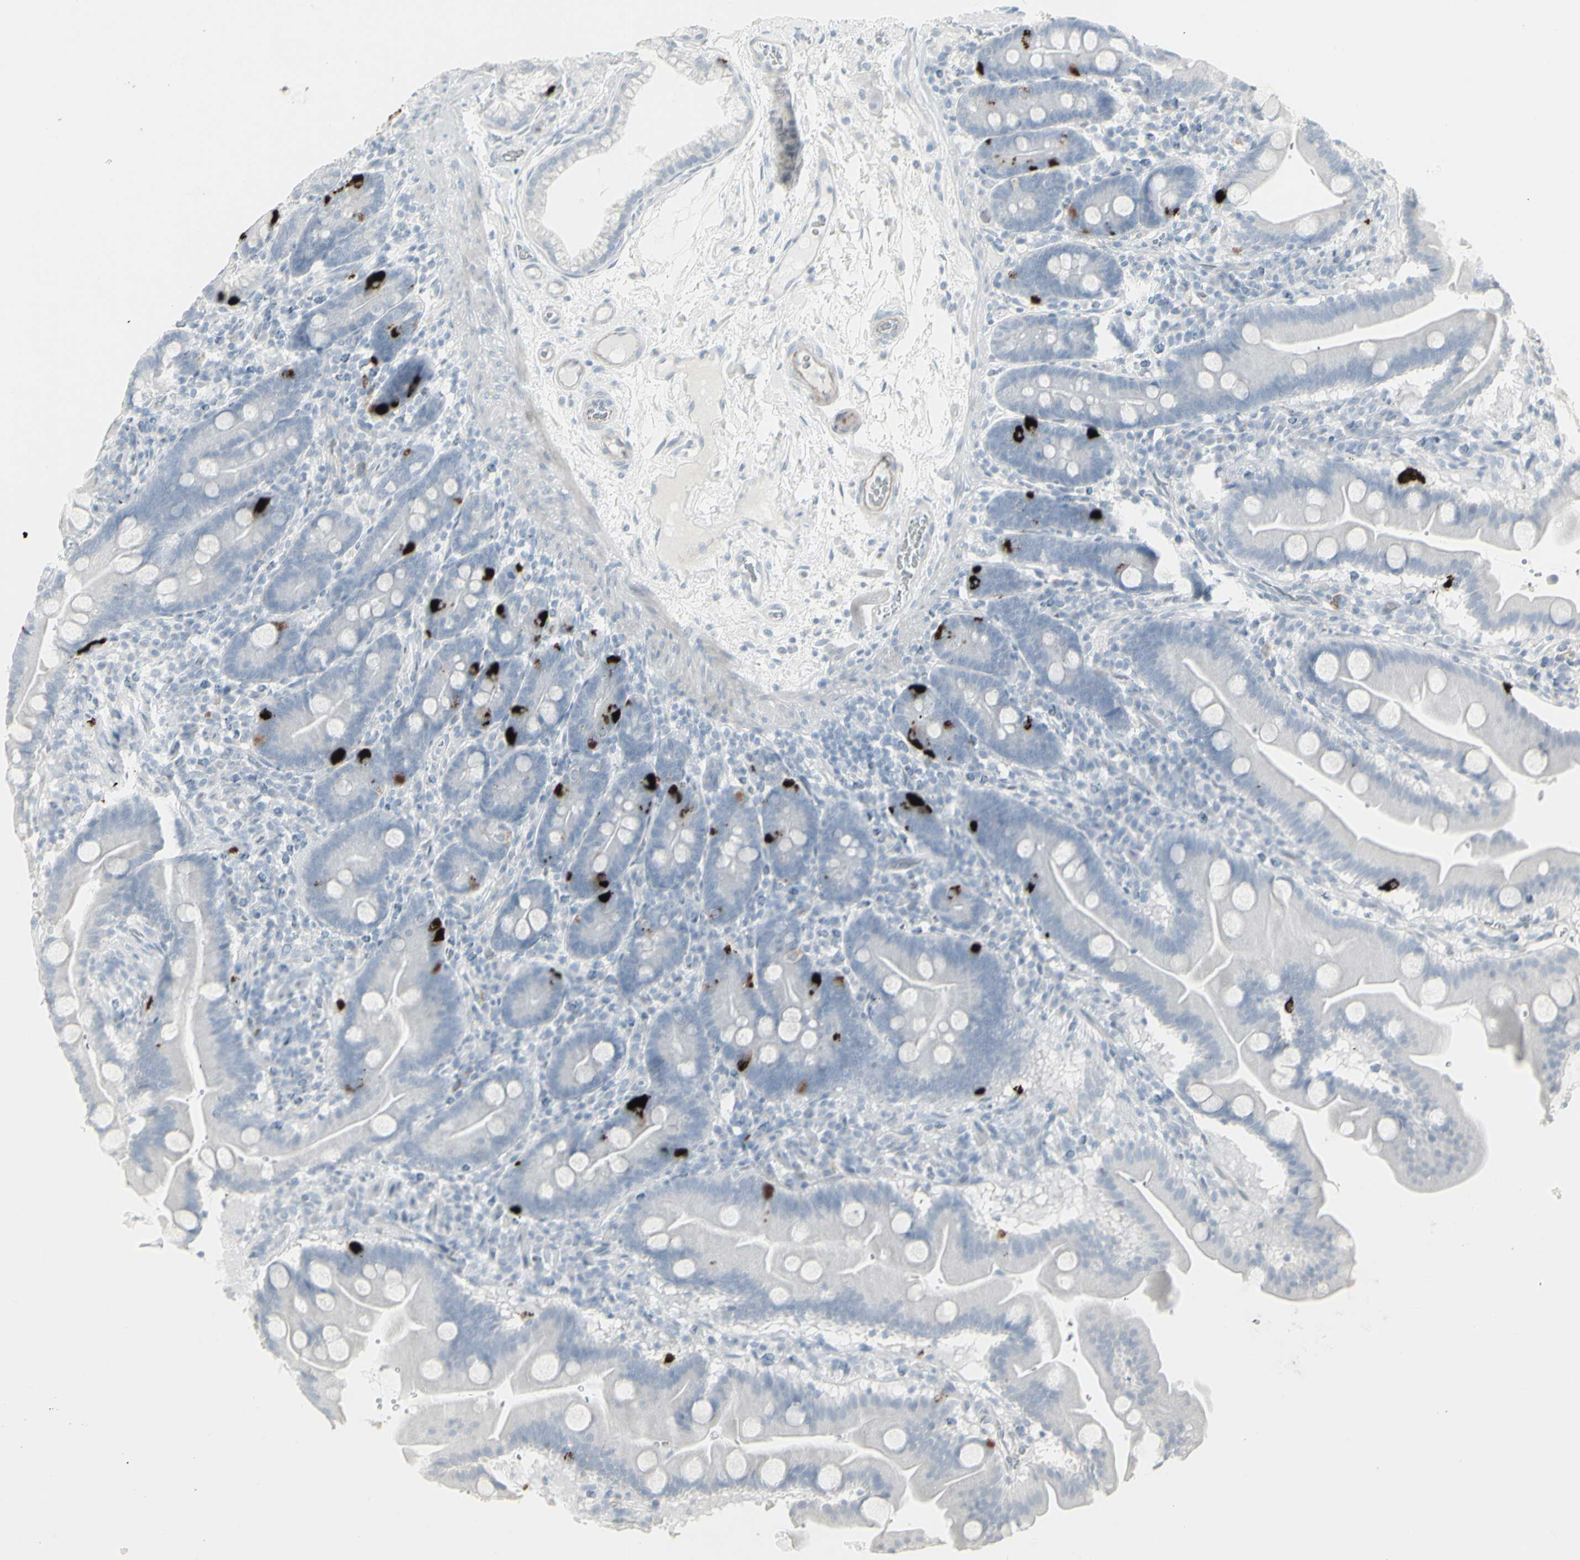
{"staining": {"intensity": "strong", "quantity": "<25%", "location": "cytoplasmic/membranous"}, "tissue": "duodenum", "cell_type": "Glandular cells", "image_type": "normal", "snomed": [{"axis": "morphology", "description": "Normal tissue, NOS"}, {"axis": "topography", "description": "Duodenum"}], "caption": "Duodenum stained for a protein shows strong cytoplasmic/membranous positivity in glandular cells. (DAB (3,3'-diaminobenzidine) IHC with brightfield microscopy, high magnification).", "gene": "YBX2", "patient": {"sex": "male", "age": 54}}